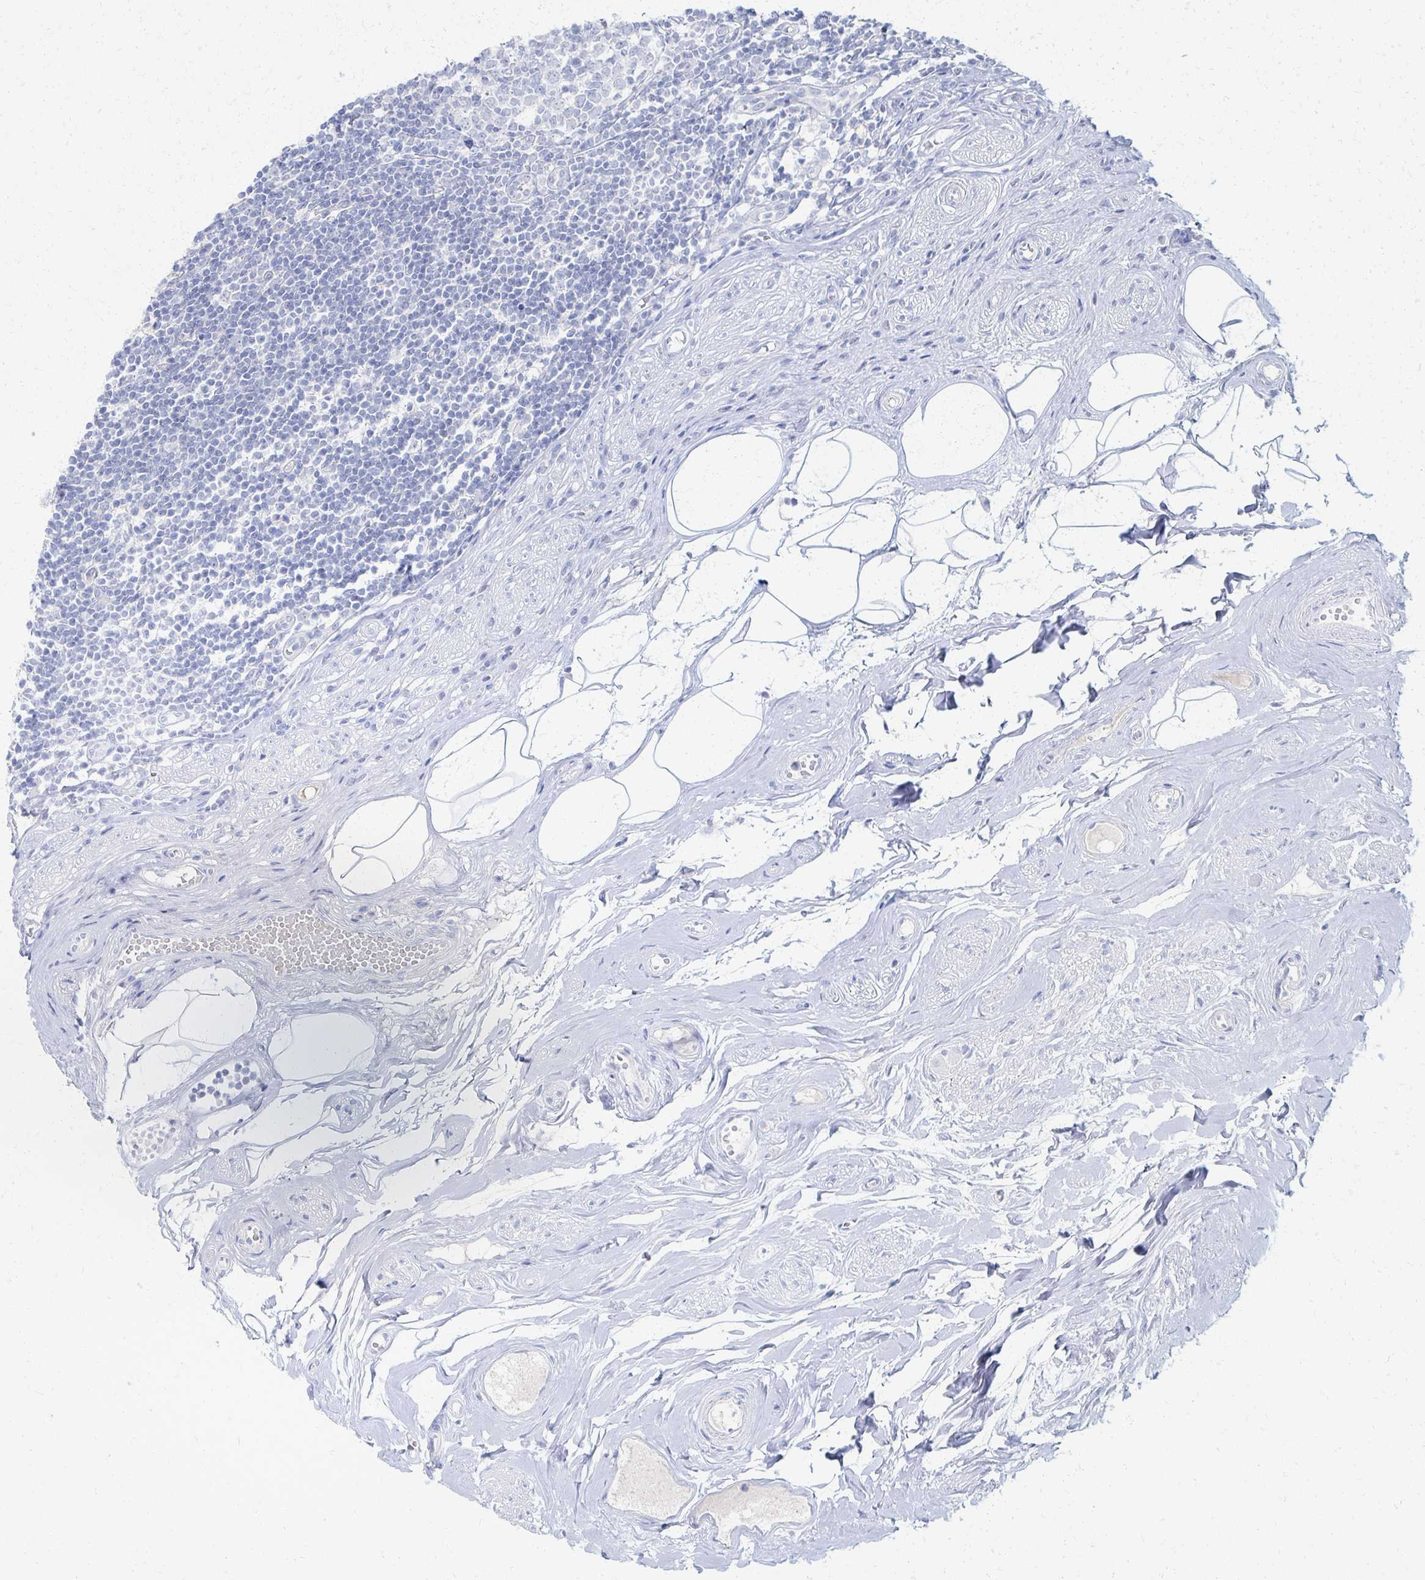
{"staining": {"intensity": "negative", "quantity": "none", "location": "none"}, "tissue": "appendix", "cell_type": "Glandular cells", "image_type": "normal", "snomed": [{"axis": "morphology", "description": "Normal tissue, NOS"}, {"axis": "topography", "description": "Appendix"}], "caption": "The IHC micrograph has no significant expression in glandular cells of appendix.", "gene": "PRR20A", "patient": {"sex": "female", "age": 56}}